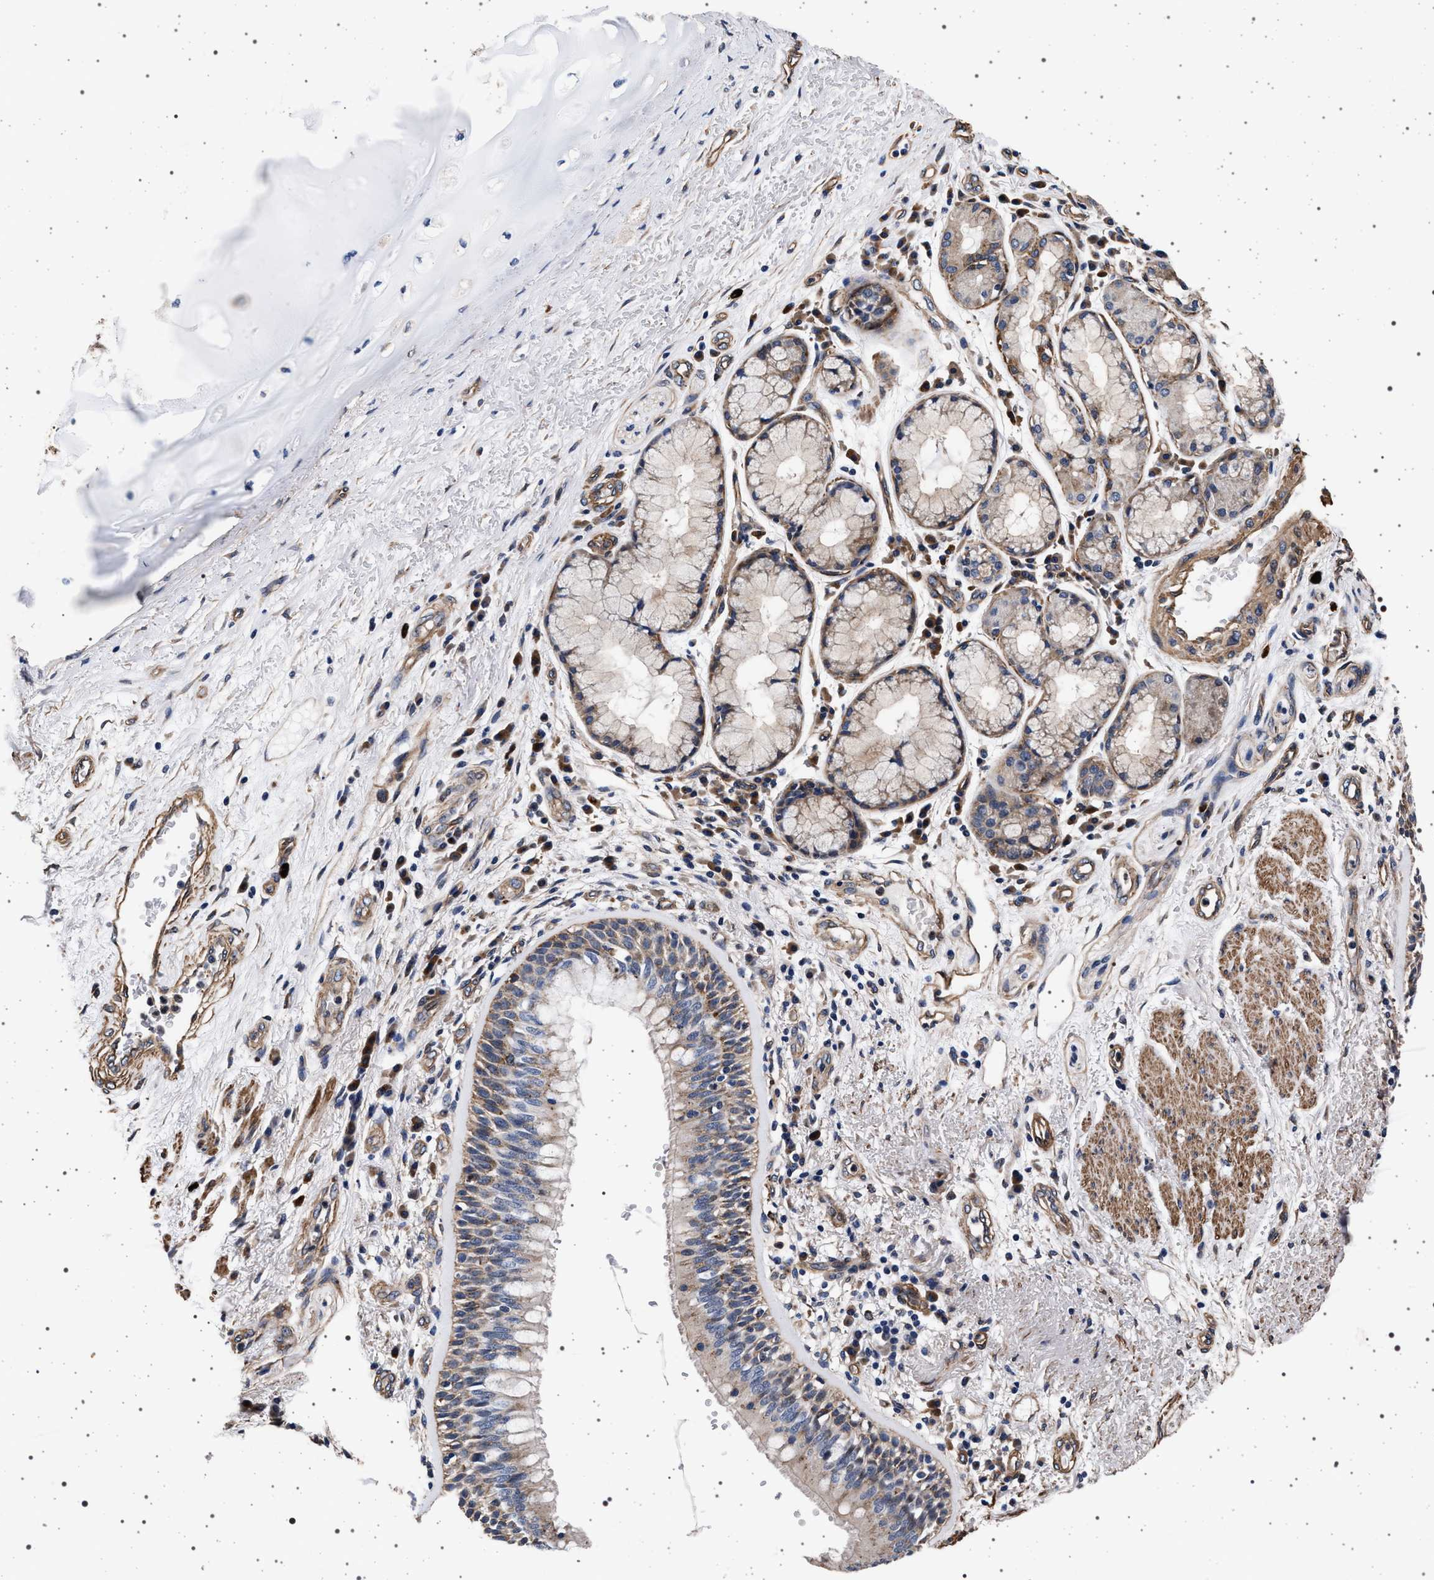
{"staining": {"intensity": "weak", "quantity": "25%-75%", "location": "cytoplasmic/membranous"}, "tissue": "bronchus", "cell_type": "Respiratory epithelial cells", "image_type": "normal", "snomed": [{"axis": "morphology", "description": "Normal tissue, NOS"}, {"axis": "morphology", "description": "Adenocarcinoma, NOS"}, {"axis": "morphology", "description": "Adenocarcinoma, metastatic, NOS"}, {"axis": "topography", "description": "Lymph node"}, {"axis": "topography", "description": "Bronchus"}, {"axis": "topography", "description": "Lung"}], "caption": "Immunohistochemical staining of normal human bronchus shows weak cytoplasmic/membranous protein expression in about 25%-75% of respiratory epithelial cells. (DAB IHC with brightfield microscopy, high magnification).", "gene": "KCNK6", "patient": {"sex": "female", "age": 54}}